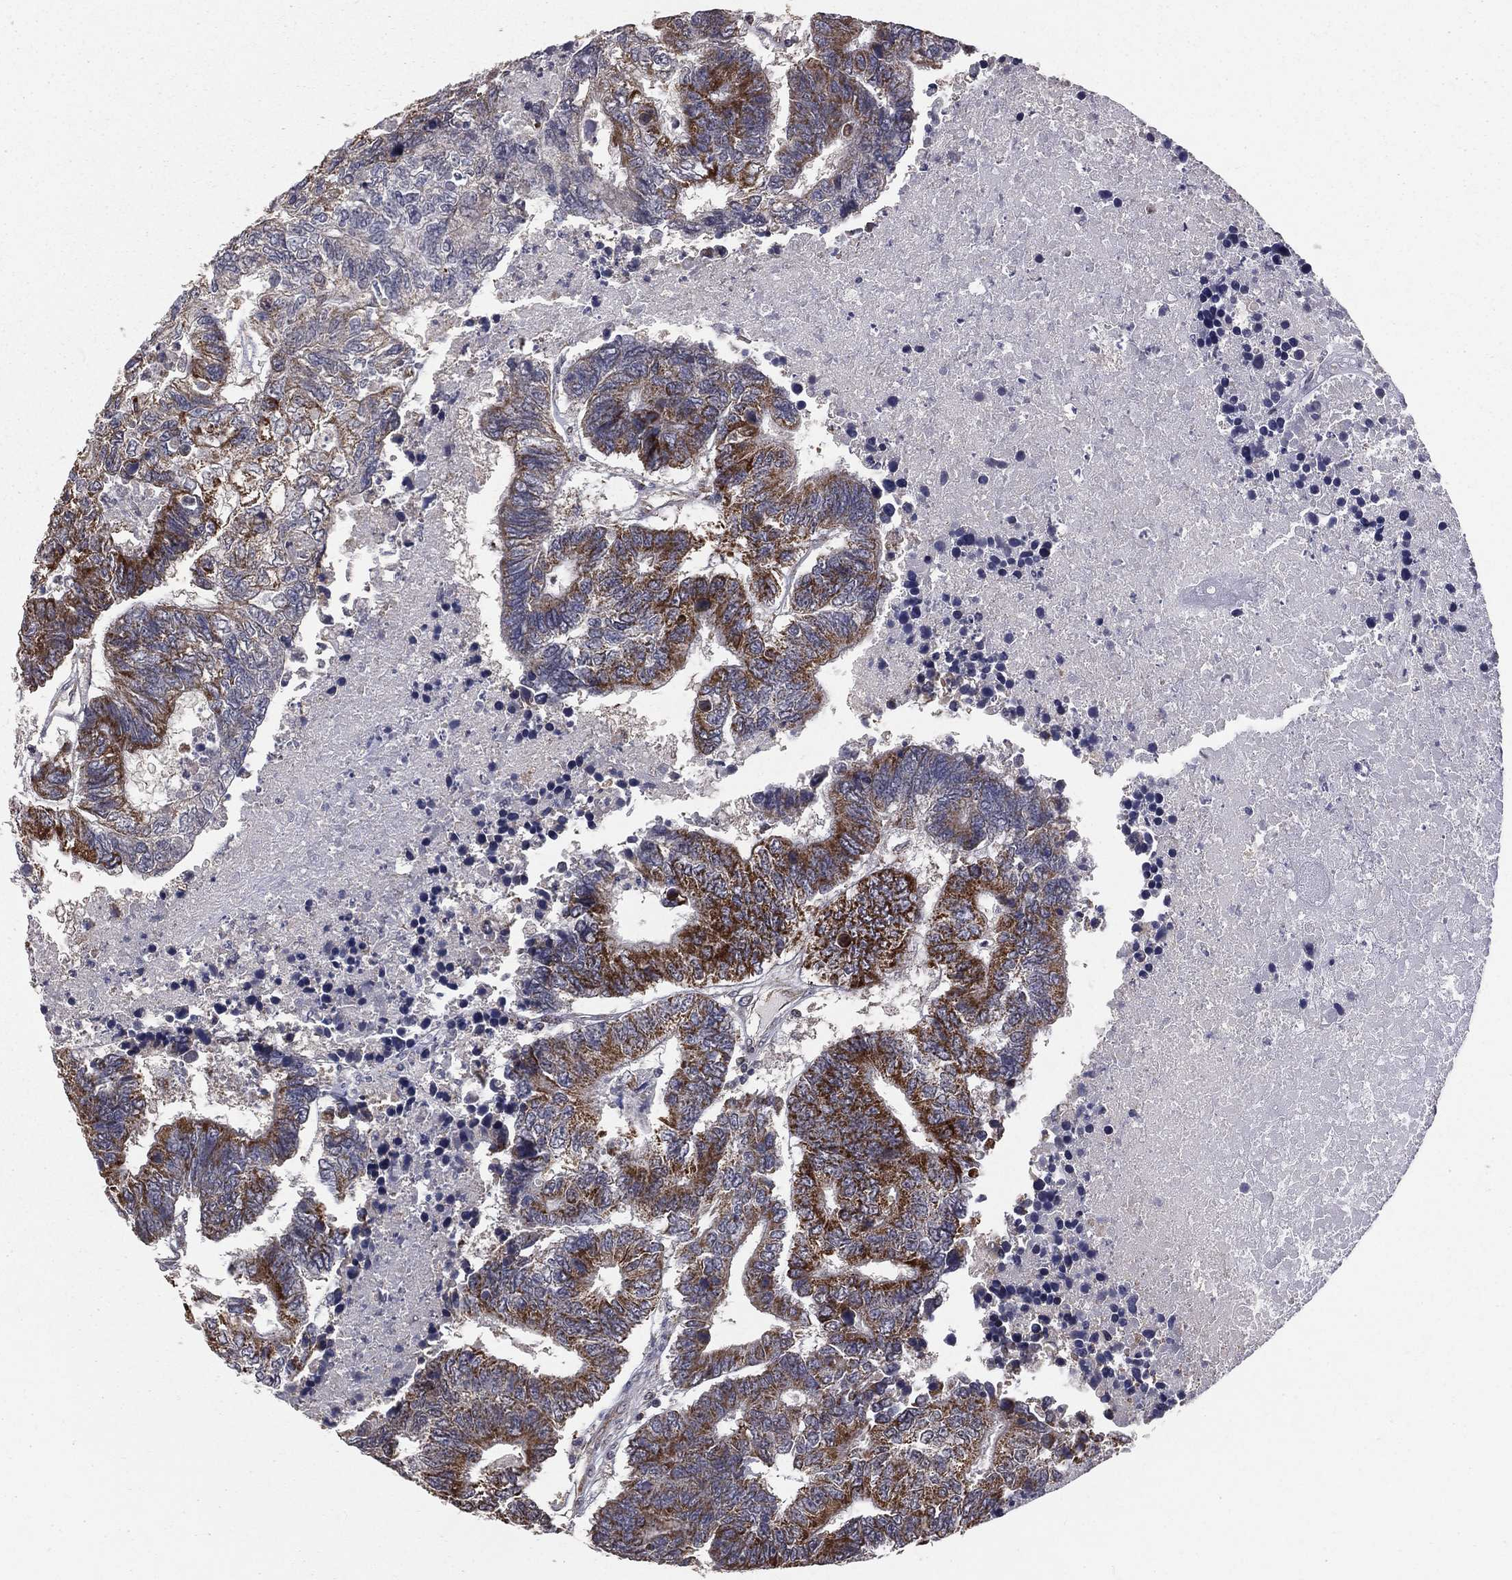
{"staining": {"intensity": "strong", "quantity": "<25%", "location": "cytoplasmic/membranous"}, "tissue": "colorectal cancer", "cell_type": "Tumor cells", "image_type": "cancer", "snomed": [{"axis": "morphology", "description": "Adenocarcinoma, NOS"}, {"axis": "topography", "description": "Colon"}], "caption": "Immunohistochemical staining of adenocarcinoma (colorectal) demonstrates strong cytoplasmic/membranous protein staining in approximately <25% of tumor cells.", "gene": "MRPL46", "patient": {"sex": "female", "age": 48}}